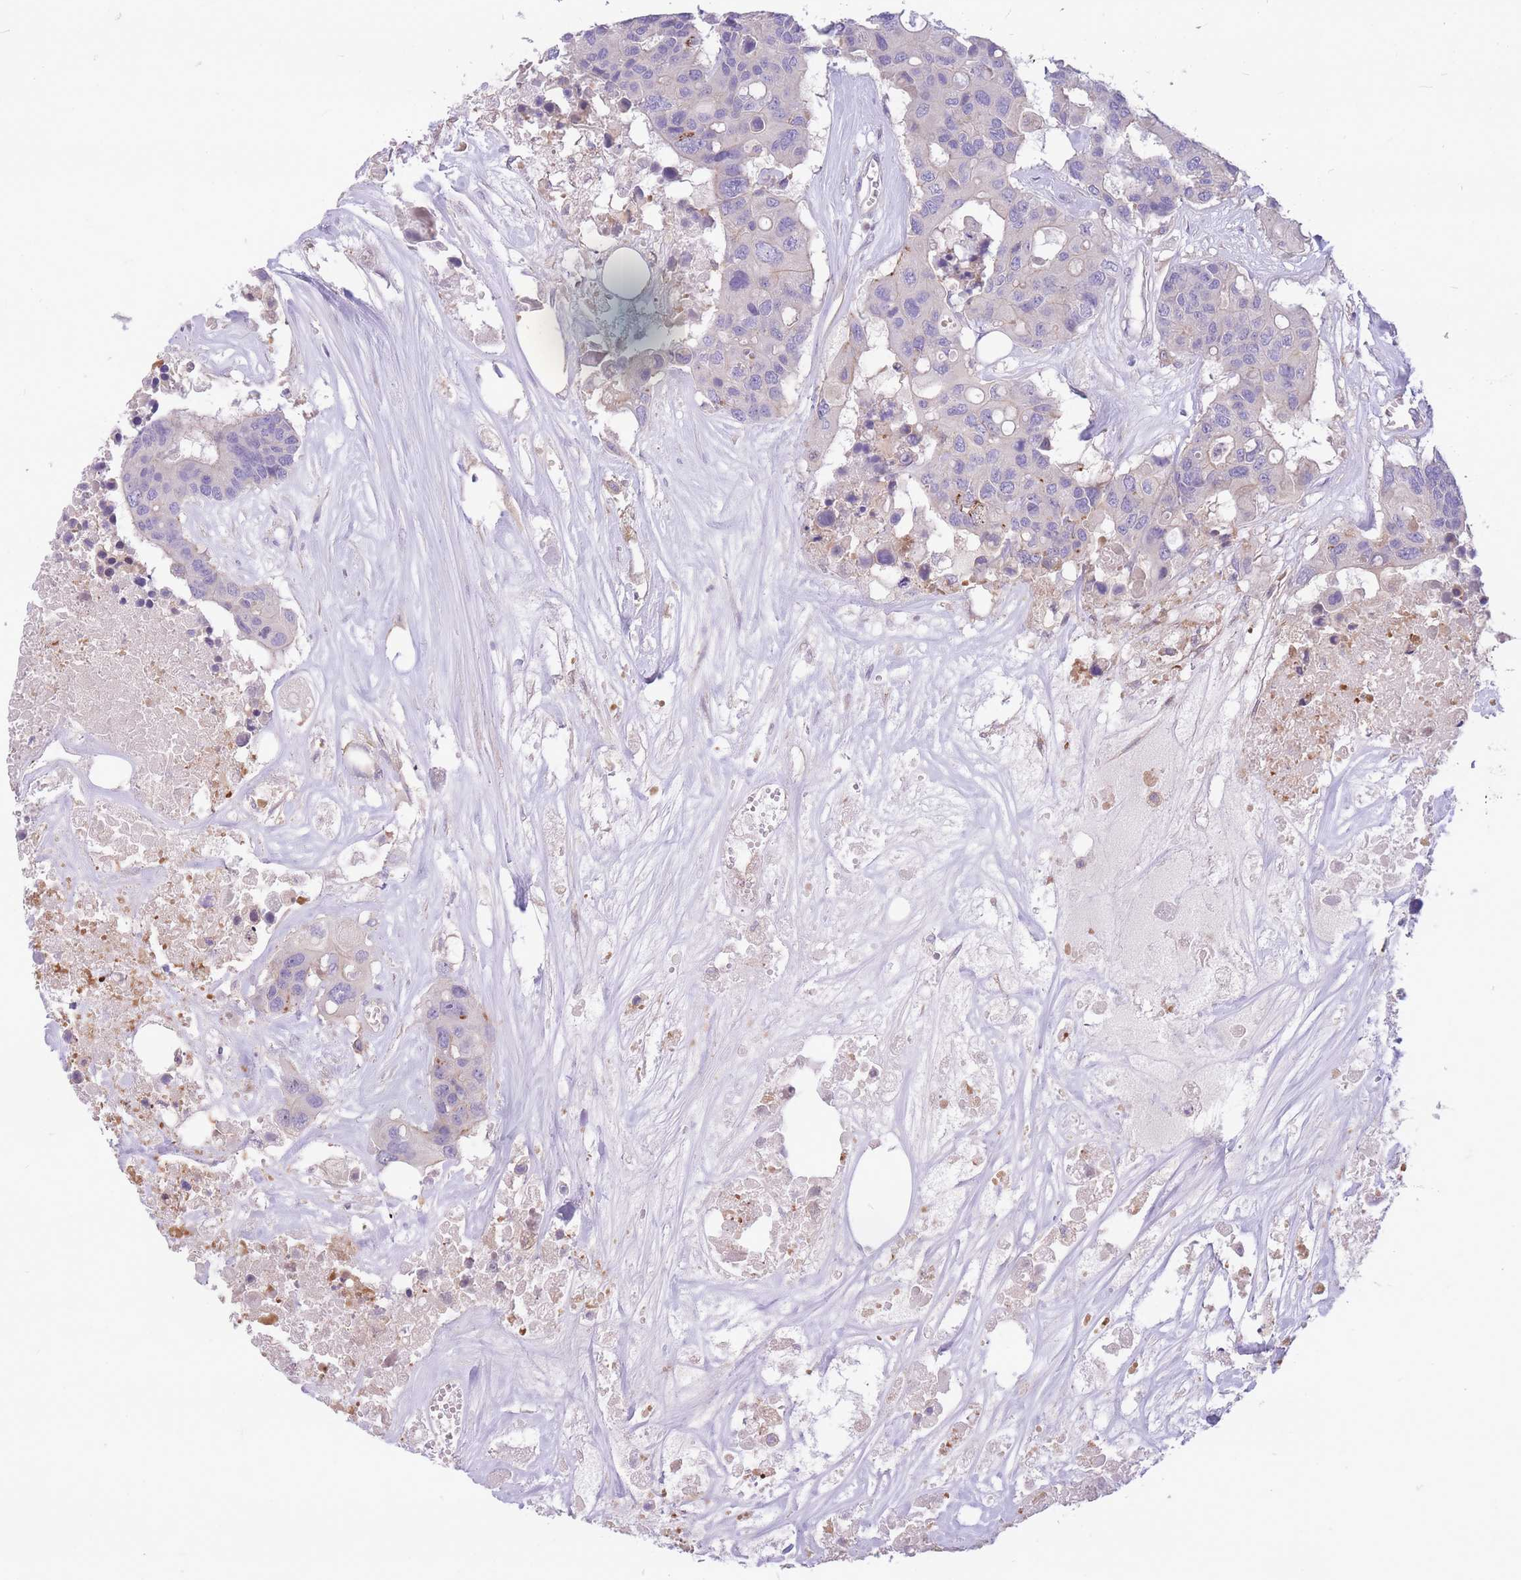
{"staining": {"intensity": "moderate", "quantity": "<25%", "location": "cytoplasmic/membranous"}, "tissue": "colorectal cancer", "cell_type": "Tumor cells", "image_type": "cancer", "snomed": [{"axis": "morphology", "description": "Adenocarcinoma, NOS"}, {"axis": "topography", "description": "Colon"}], "caption": "A high-resolution image shows immunohistochemistry staining of colorectal cancer (adenocarcinoma), which demonstrates moderate cytoplasmic/membranous expression in about <25% of tumor cells.", "gene": "OR5T1", "patient": {"sex": "male", "age": 77}}